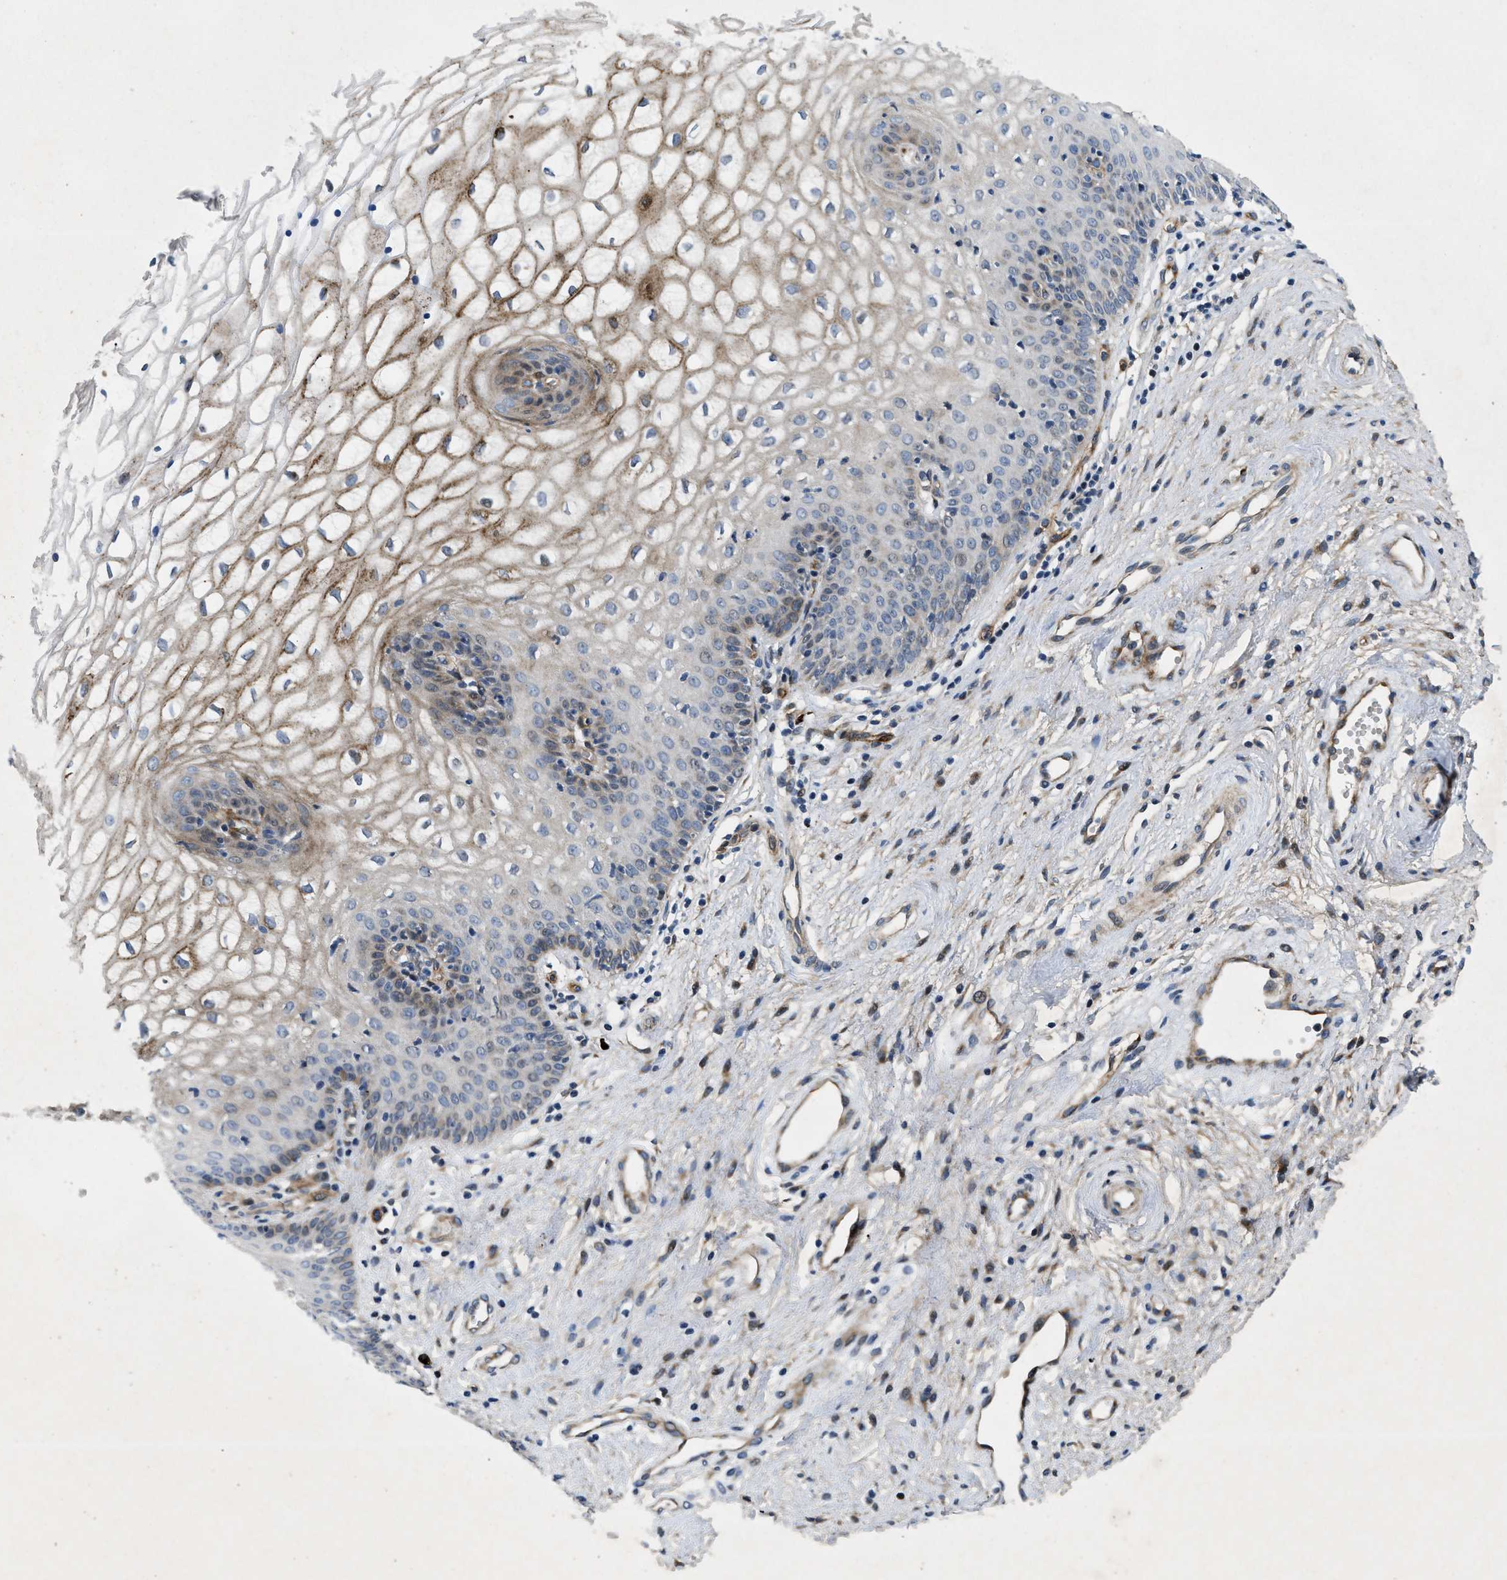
{"staining": {"intensity": "moderate", "quantity": "25%-75%", "location": "cytoplasmic/membranous"}, "tissue": "vagina", "cell_type": "Squamous epithelial cells", "image_type": "normal", "snomed": [{"axis": "morphology", "description": "Normal tissue, NOS"}, {"axis": "topography", "description": "Vagina"}], "caption": "Protein staining exhibits moderate cytoplasmic/membranous positivity in approximately 25%-75% of squamous epithelial cells in benign vagina.", "gene": "HSPA12B", "patient": {"sex": "female", "age": 34}}